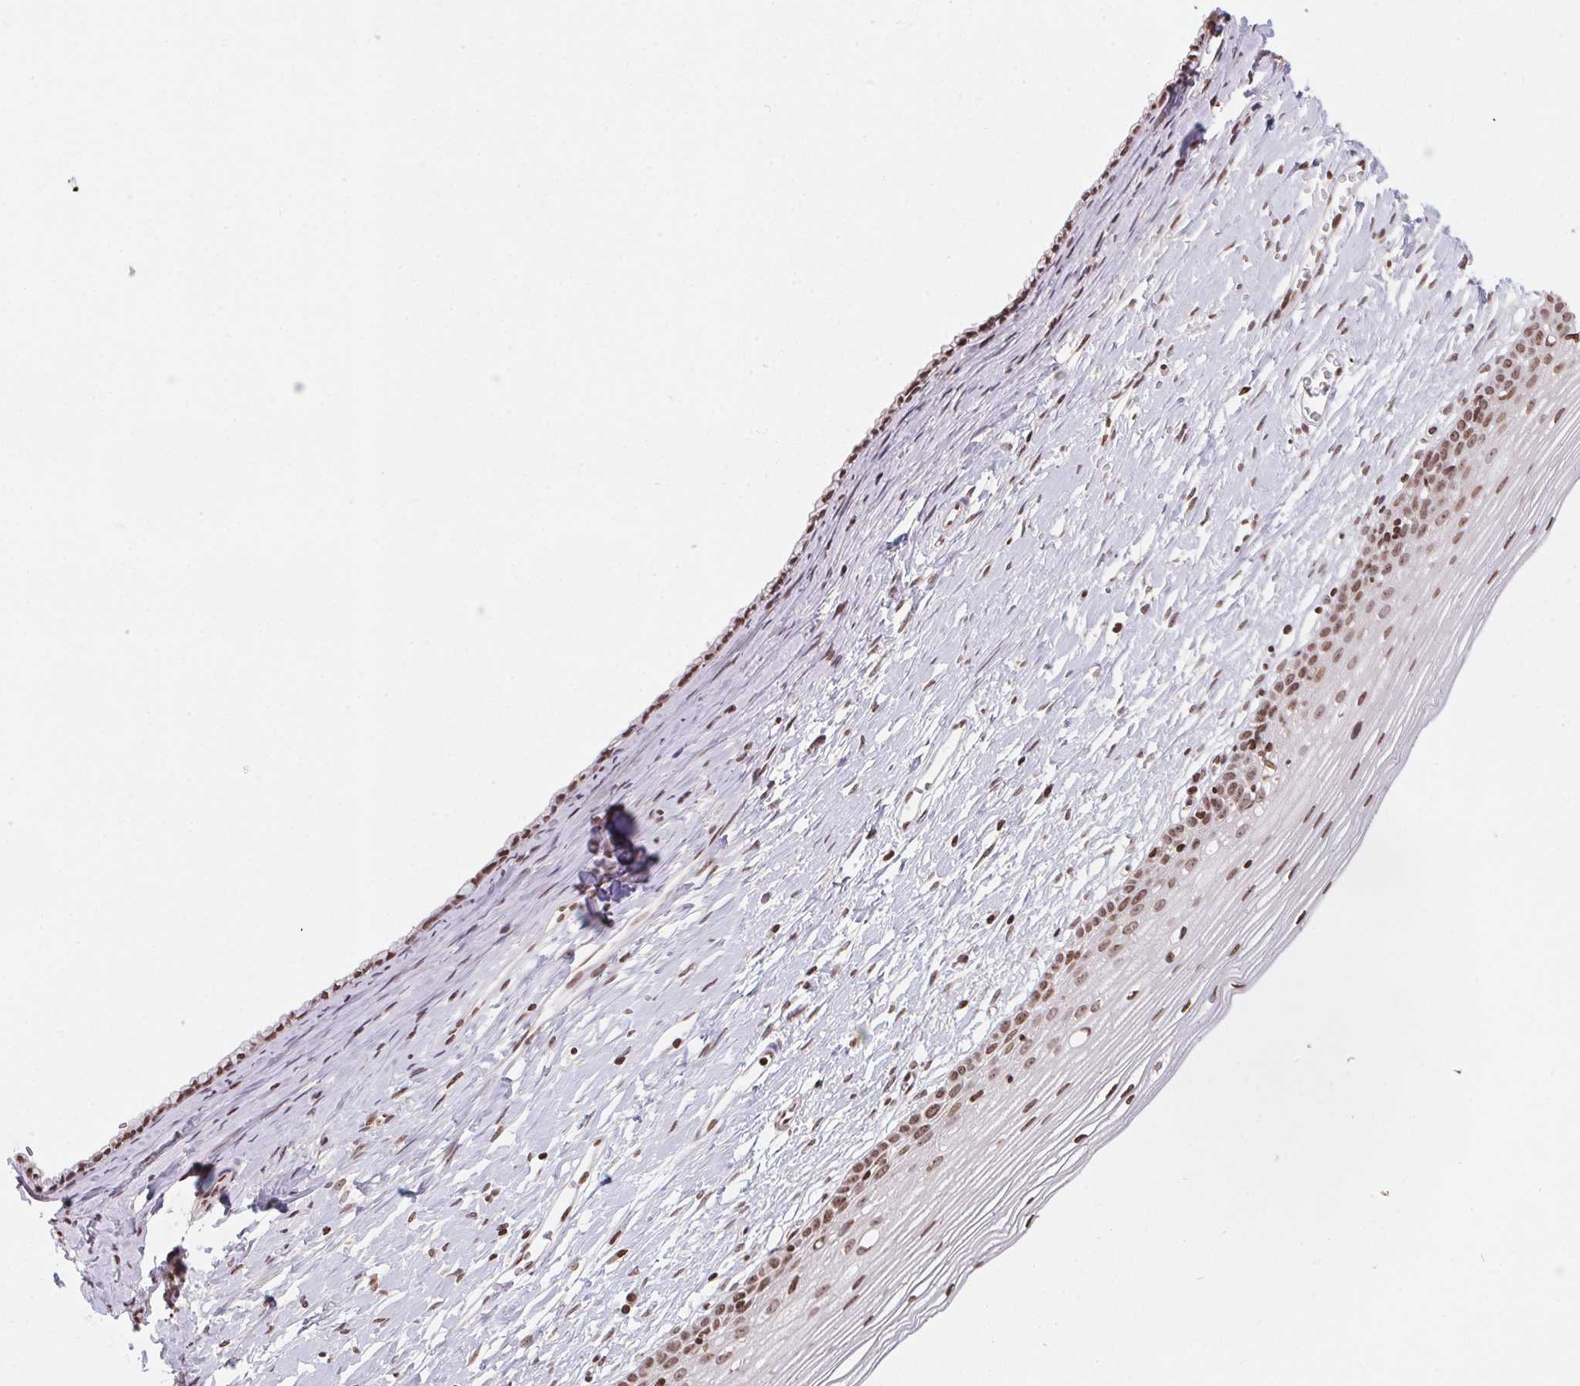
{"staining": {"intensity": "moderate", "quantity": ">75%", "location": "nuclear"}, "tissue": "cervix", "cell_type": "Glandular cells", "image_type": "normal", "snomed": [{"axis": "morphology", "description": "Normal tissue, NOS"}, {"axis": "topography", "description": "Cervix"}], "caption": "Moderate nuclear staining for a protein is seen in about >75% of glandular cells of normal cervix using IHC.", "gene": "RNF181", "patient": {"sex": "female", "age": 40}}